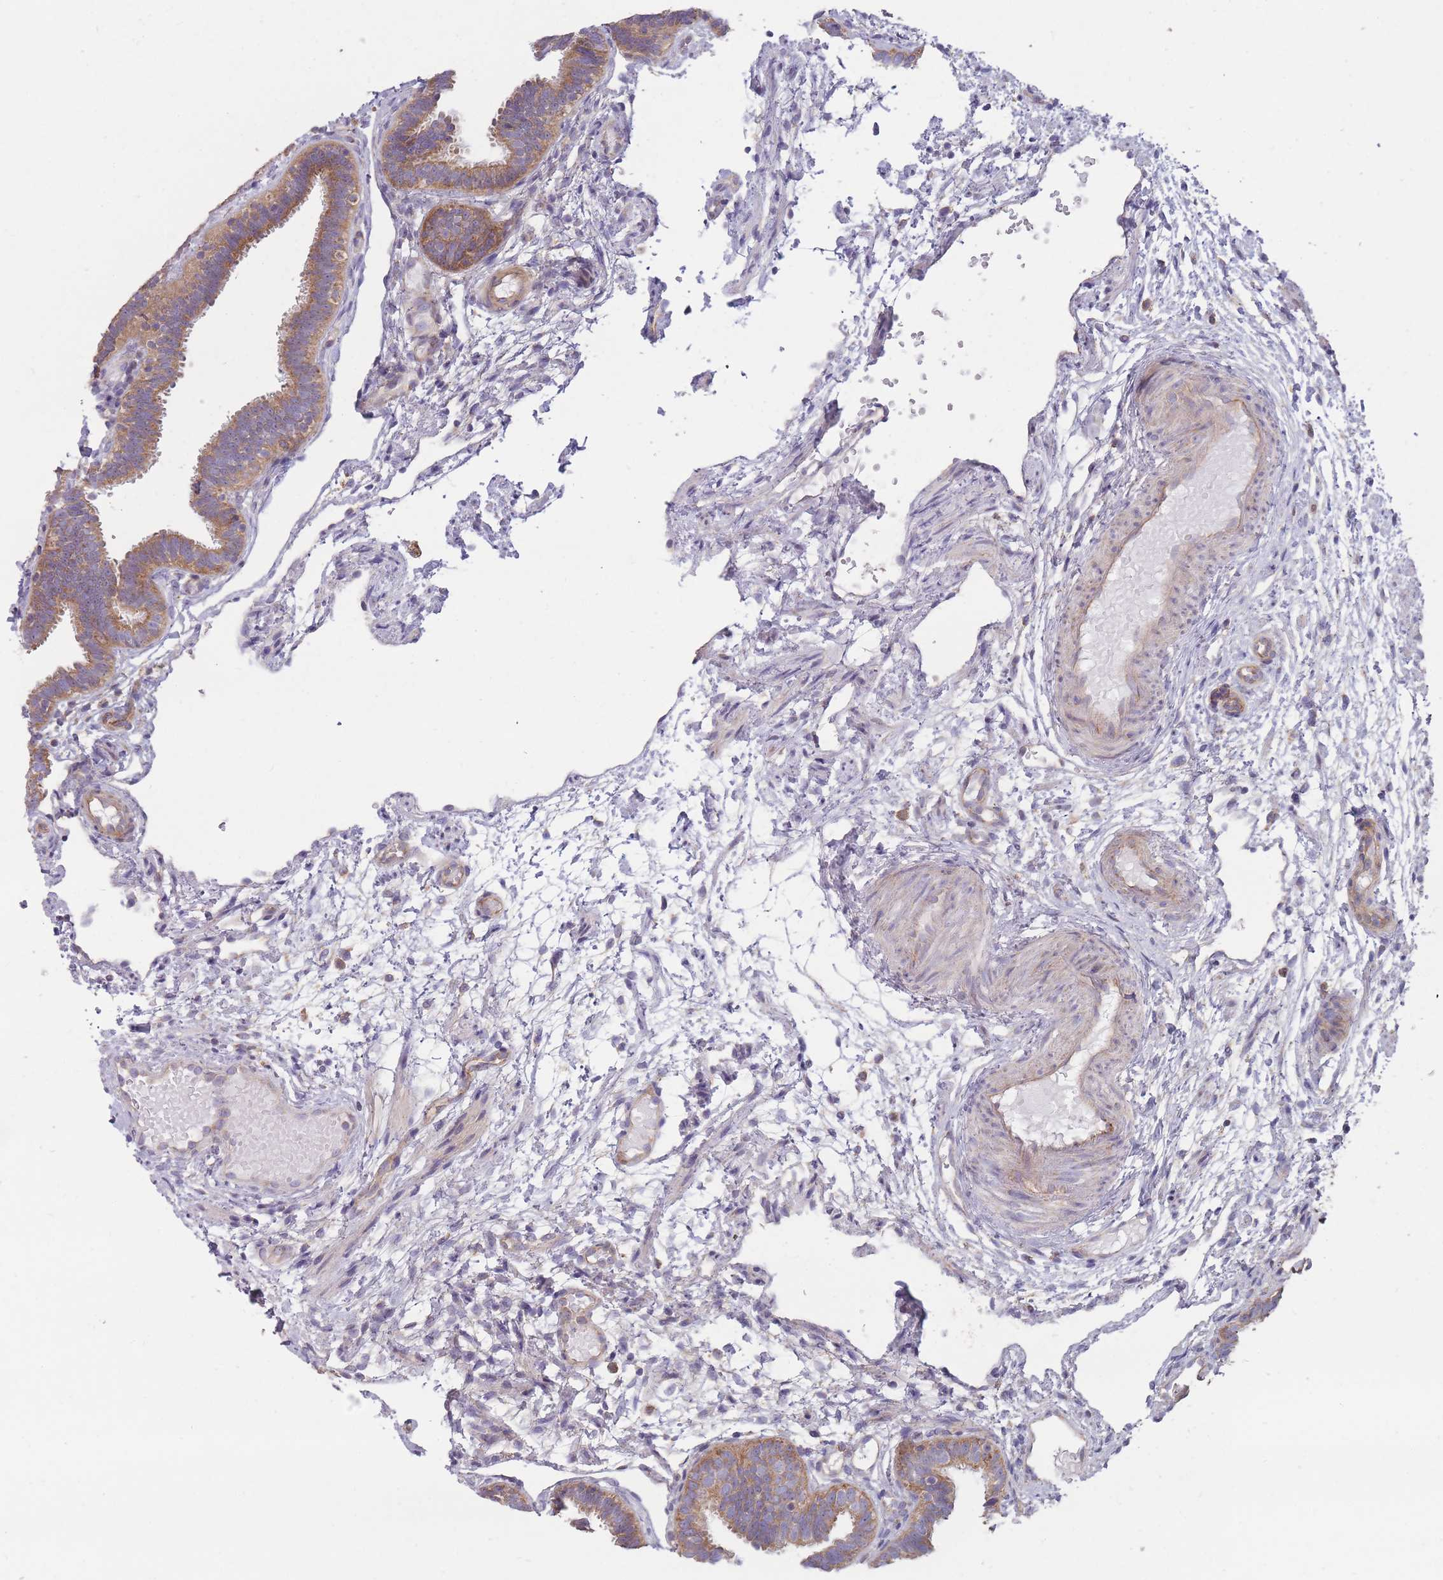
{"staining": {"intensity": "moderate", "quantity": ">75%", "location": "cytoplasmic/membranous"}, "tissue": "fallopian tube", "cell_type": "Glandular cells", "image_type": "normal", "snomed": [{"axis": "morphology", "description": "Normal tissue, NOS"}, {"axis": "topography", "description": "Fallopian tube"}], "caption": "Protein expression analysis of unremarkable fallopian tube demonstrates moderate cytoplasmic/membranous staining in approximately >75% of glandular cells. The staining was performed using DAB, with brown indicating positive protein expression. Nuclei are stained blue with hematoxylin.", "gene": "ENSG00000255639", "patient": {"sex": "female", "age": 37}}